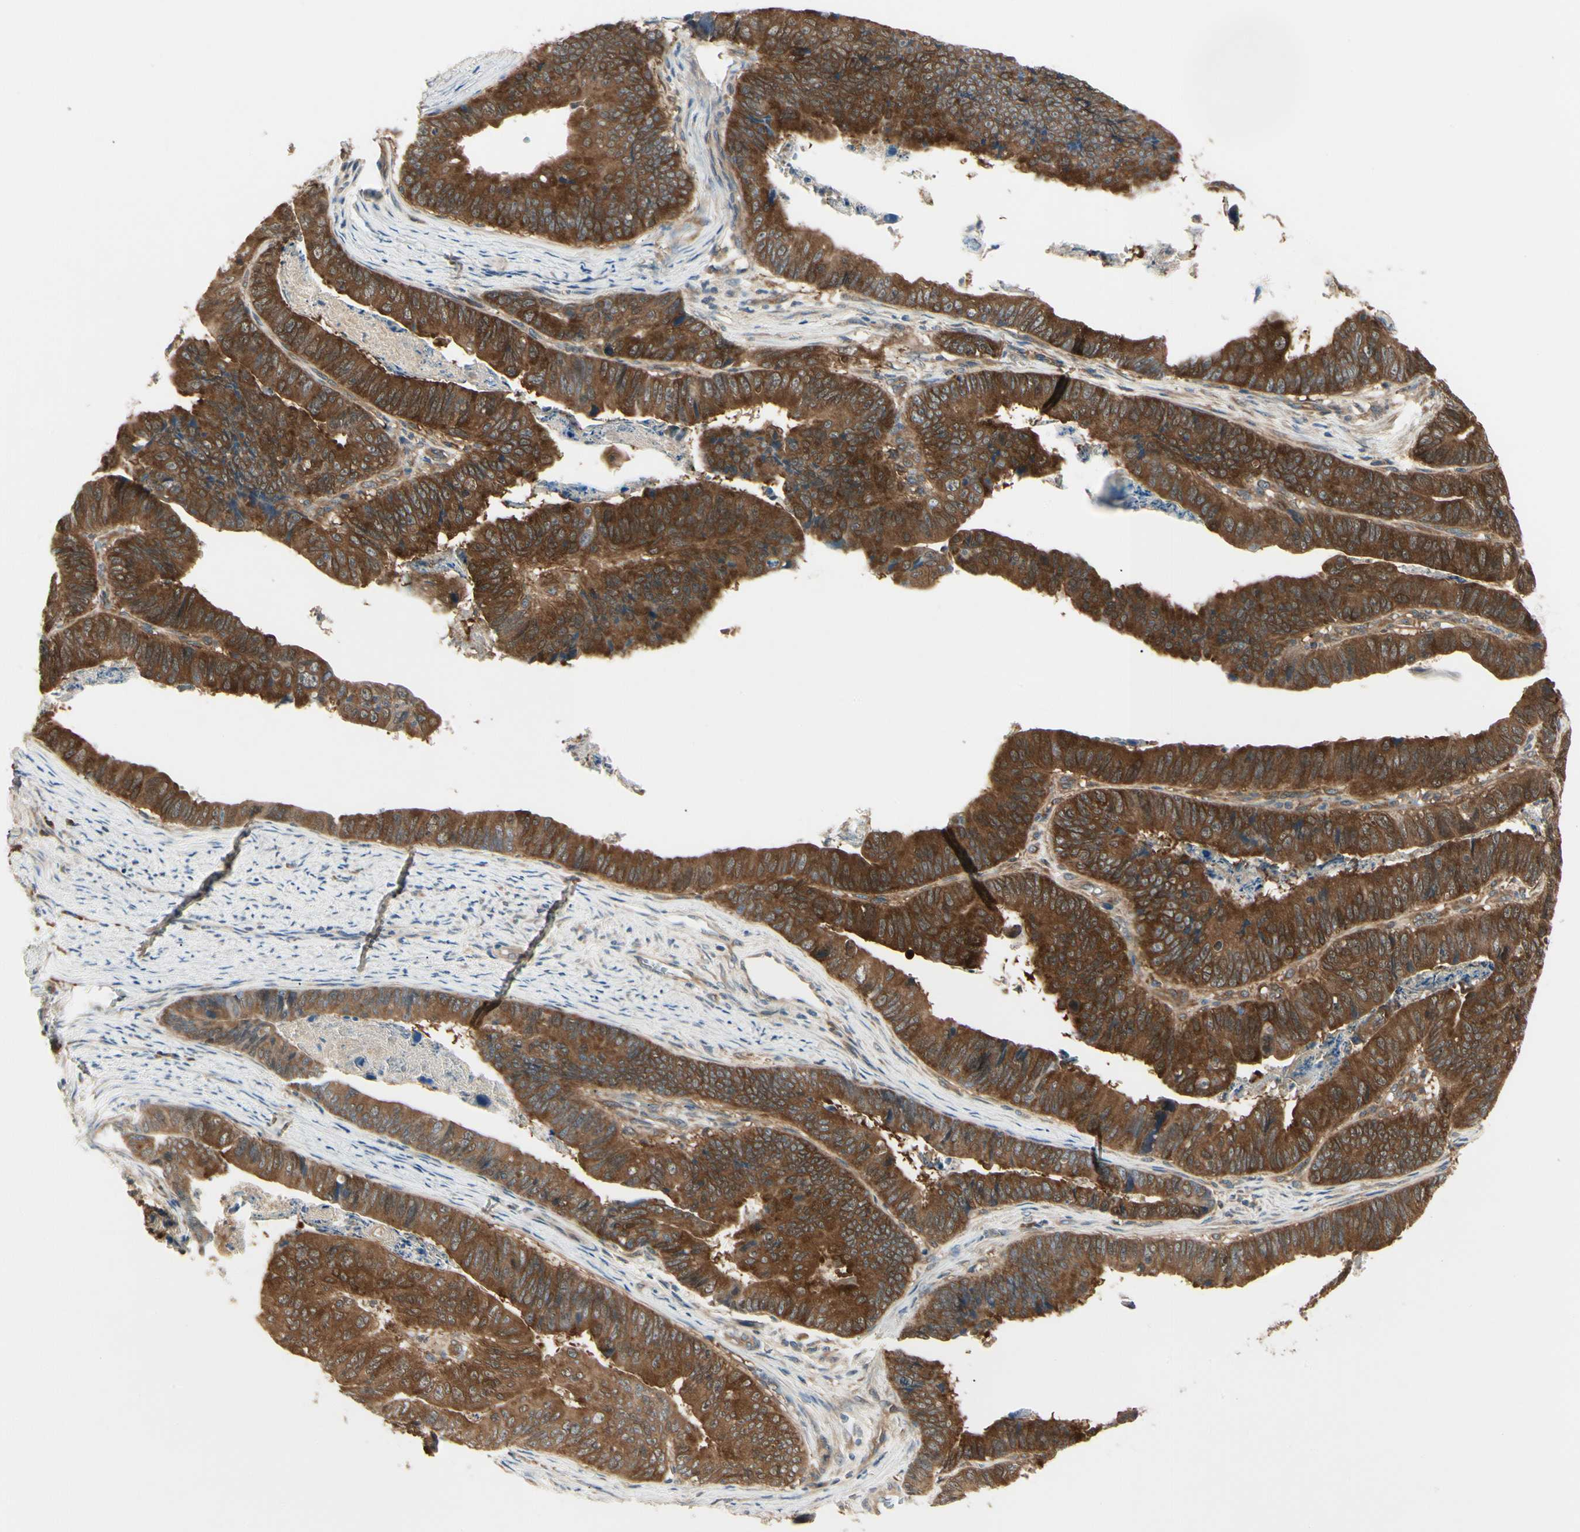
{"staining": {"intensity": "strong", "quantity": ">75%", "location": "cytoplasmic/membranous"}, "tissue": "stomach cancer", "cell_type": "Tumor cells", "image_type": "cancer", "snomed": [{"axis": "morphology", "description": "Adenocarcinoma, NOS"}, {"axis": "topography", "description": "Stomach, lower"}], "caption": "Adenocarcinoma (stomach) tissue exhibits strong cytoplasmic/membranous expression in about >75% of tumor cells", "gene": "NME1-NME2", "patient": {"sex": "male", "age": 77}}